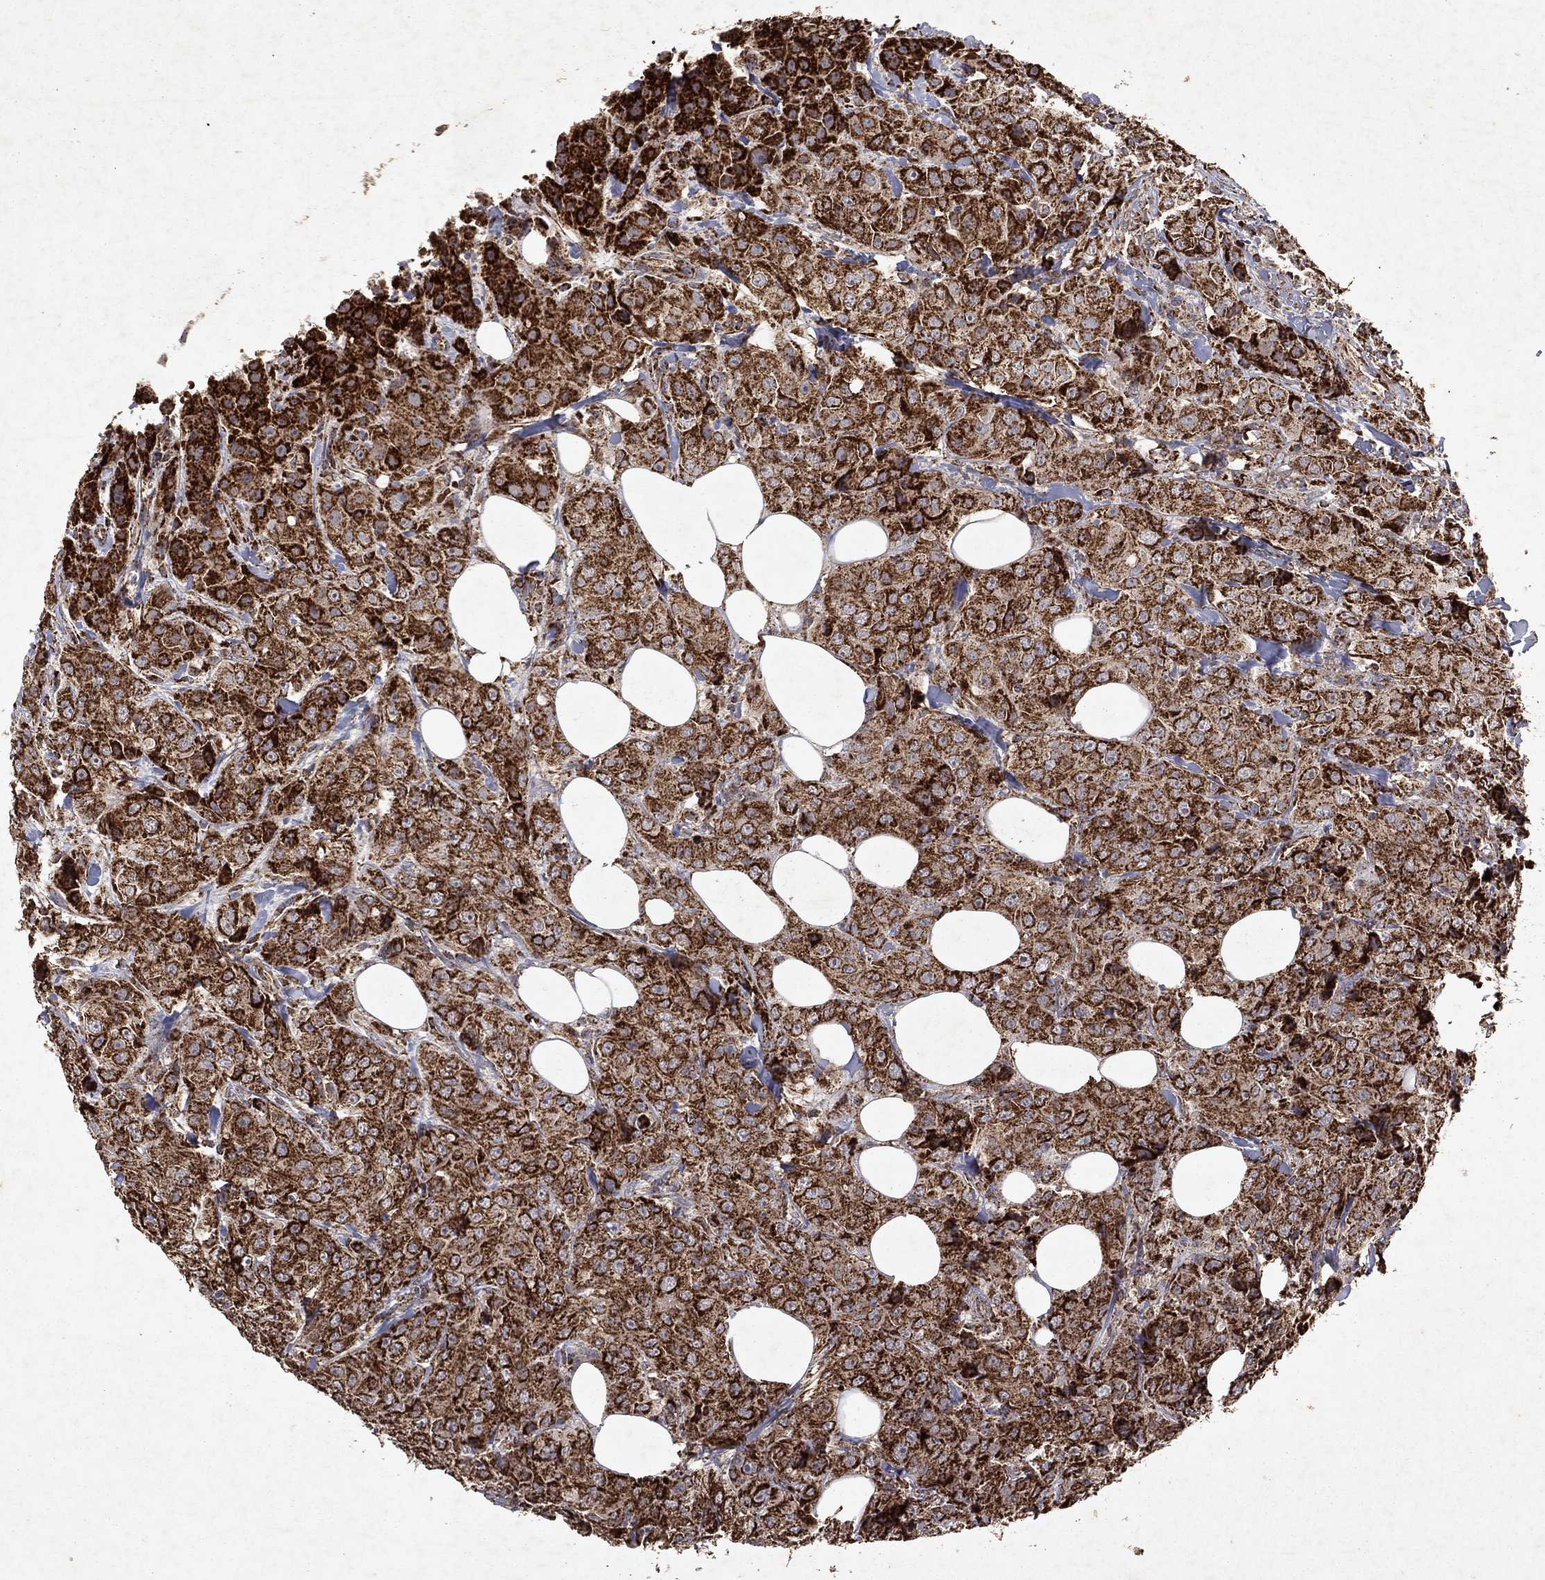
{"staining": {"intensity": "strong", "quantity": ">75%", "location": "cytoplasmic/membranous"}, "tissue": "breast cancer", "cell_type": "Tumor cells", "image_type": "cancer", "snomed": [{"axis": "morphology", "description": "Duct carcinoma"}, {"axis": "topography", "description": "Breast"}], "caption": "Protein expression by immunohistochemistry demonstrates strong cytoplasmic/membranous positivity in approximately >75% of tumor cells in breast cancer (infiltrating ductal carcinoma).", "gene": "PYROXD2", "patient": {"sex": "female", "age": 43}}